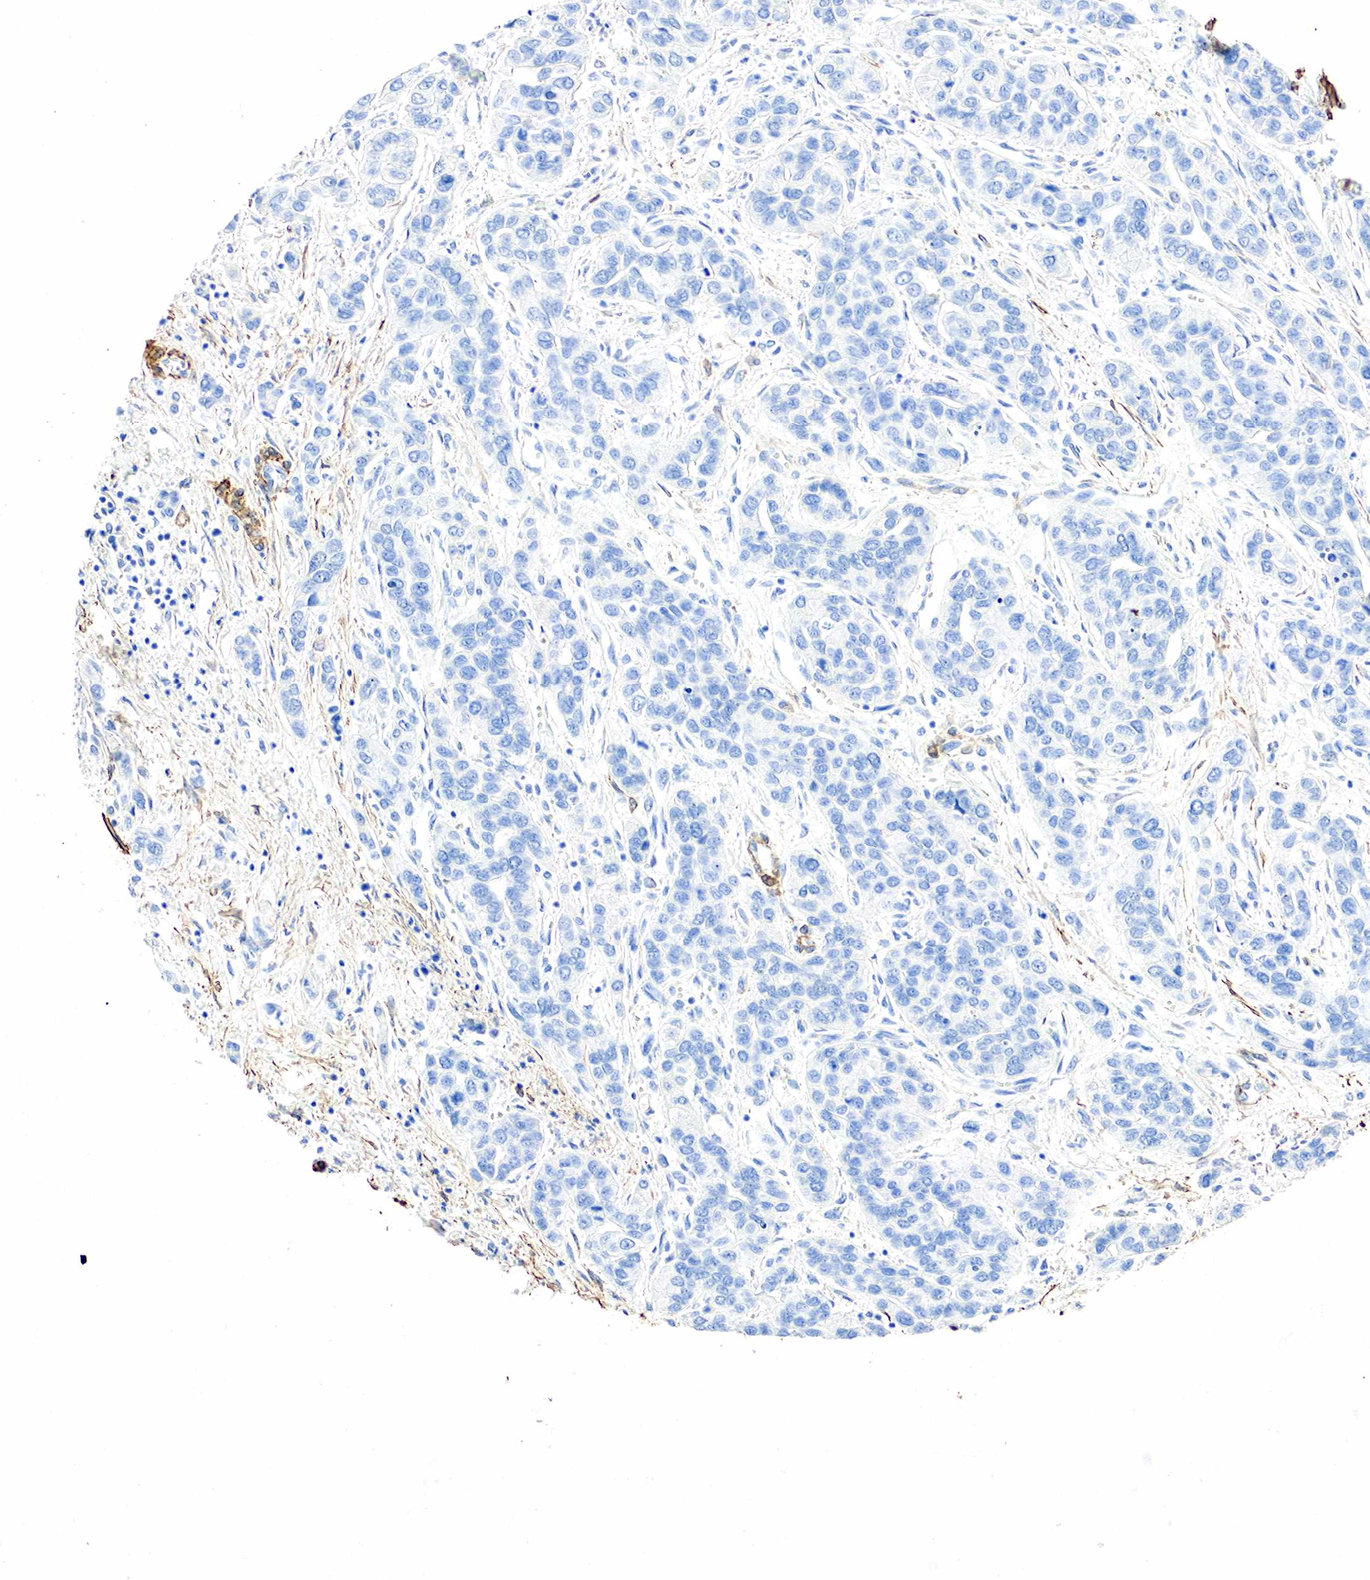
{"staining": {"intensity": "negative", "quantity": "none", "location": "none"}, "tissue": "stomach cancer", "cell_type": "Tumor cells", "image_type": "cancer", "snomed": [{"axis": "morphology", "description": "Adenocarcinoma, NOS"}, {"axis": "topography", "description": "Stomach, upper"}], "caption": "Human stomach cancer stained for a protein using IHC reveals no positivity in tumor cells.", "gene": "ACTA1", "patient": {"sex": "male", "age": 47}}